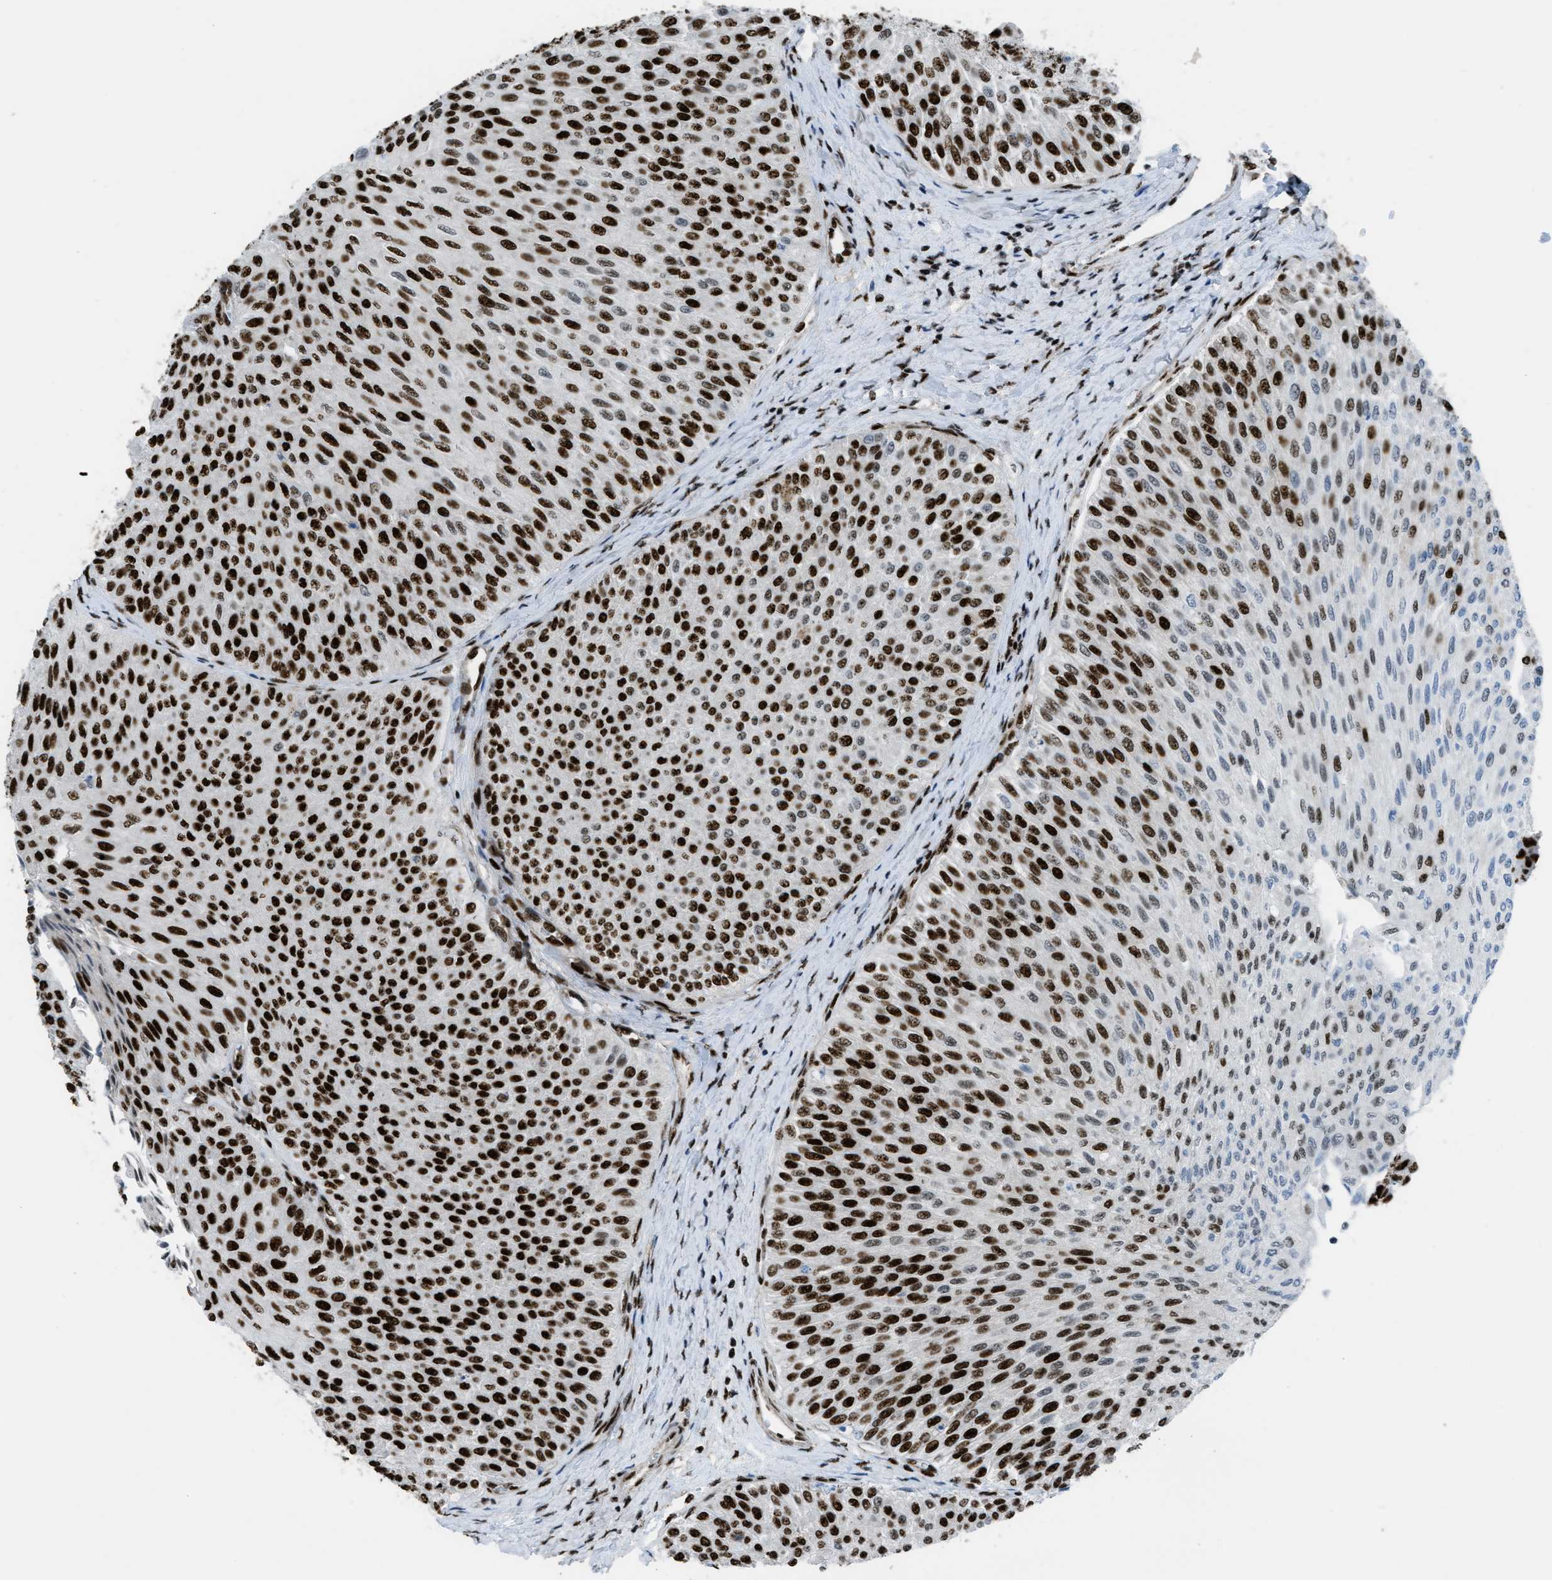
{"staining": {"intensity": "strong", "quantity": ">75%", "location": "nuclear"}, "tissue": "urothelial cancer", "cell_type": "Tumor cells", "image_type": "cancer", "snomed": [{"axis": "morphology", "description": "Urothelial carcinoma, Low grade"}, {"axis": "topography", "description": "Urinary bladder"}], "caption": "IHC staining of urothelial carcinoma (low-grade), which displays high levels of strong nuclear positivity in approximately >75% of tumor cells indicating strong nuclear protein staining. The staining was performed using DAB (3,3'-diaminobenzidine) (brown) for protein detection and nuclei were counterstained in hematoxylin (blue).", "gene": "ZNF207", "patient": {"sex": "male", "age": 78}}